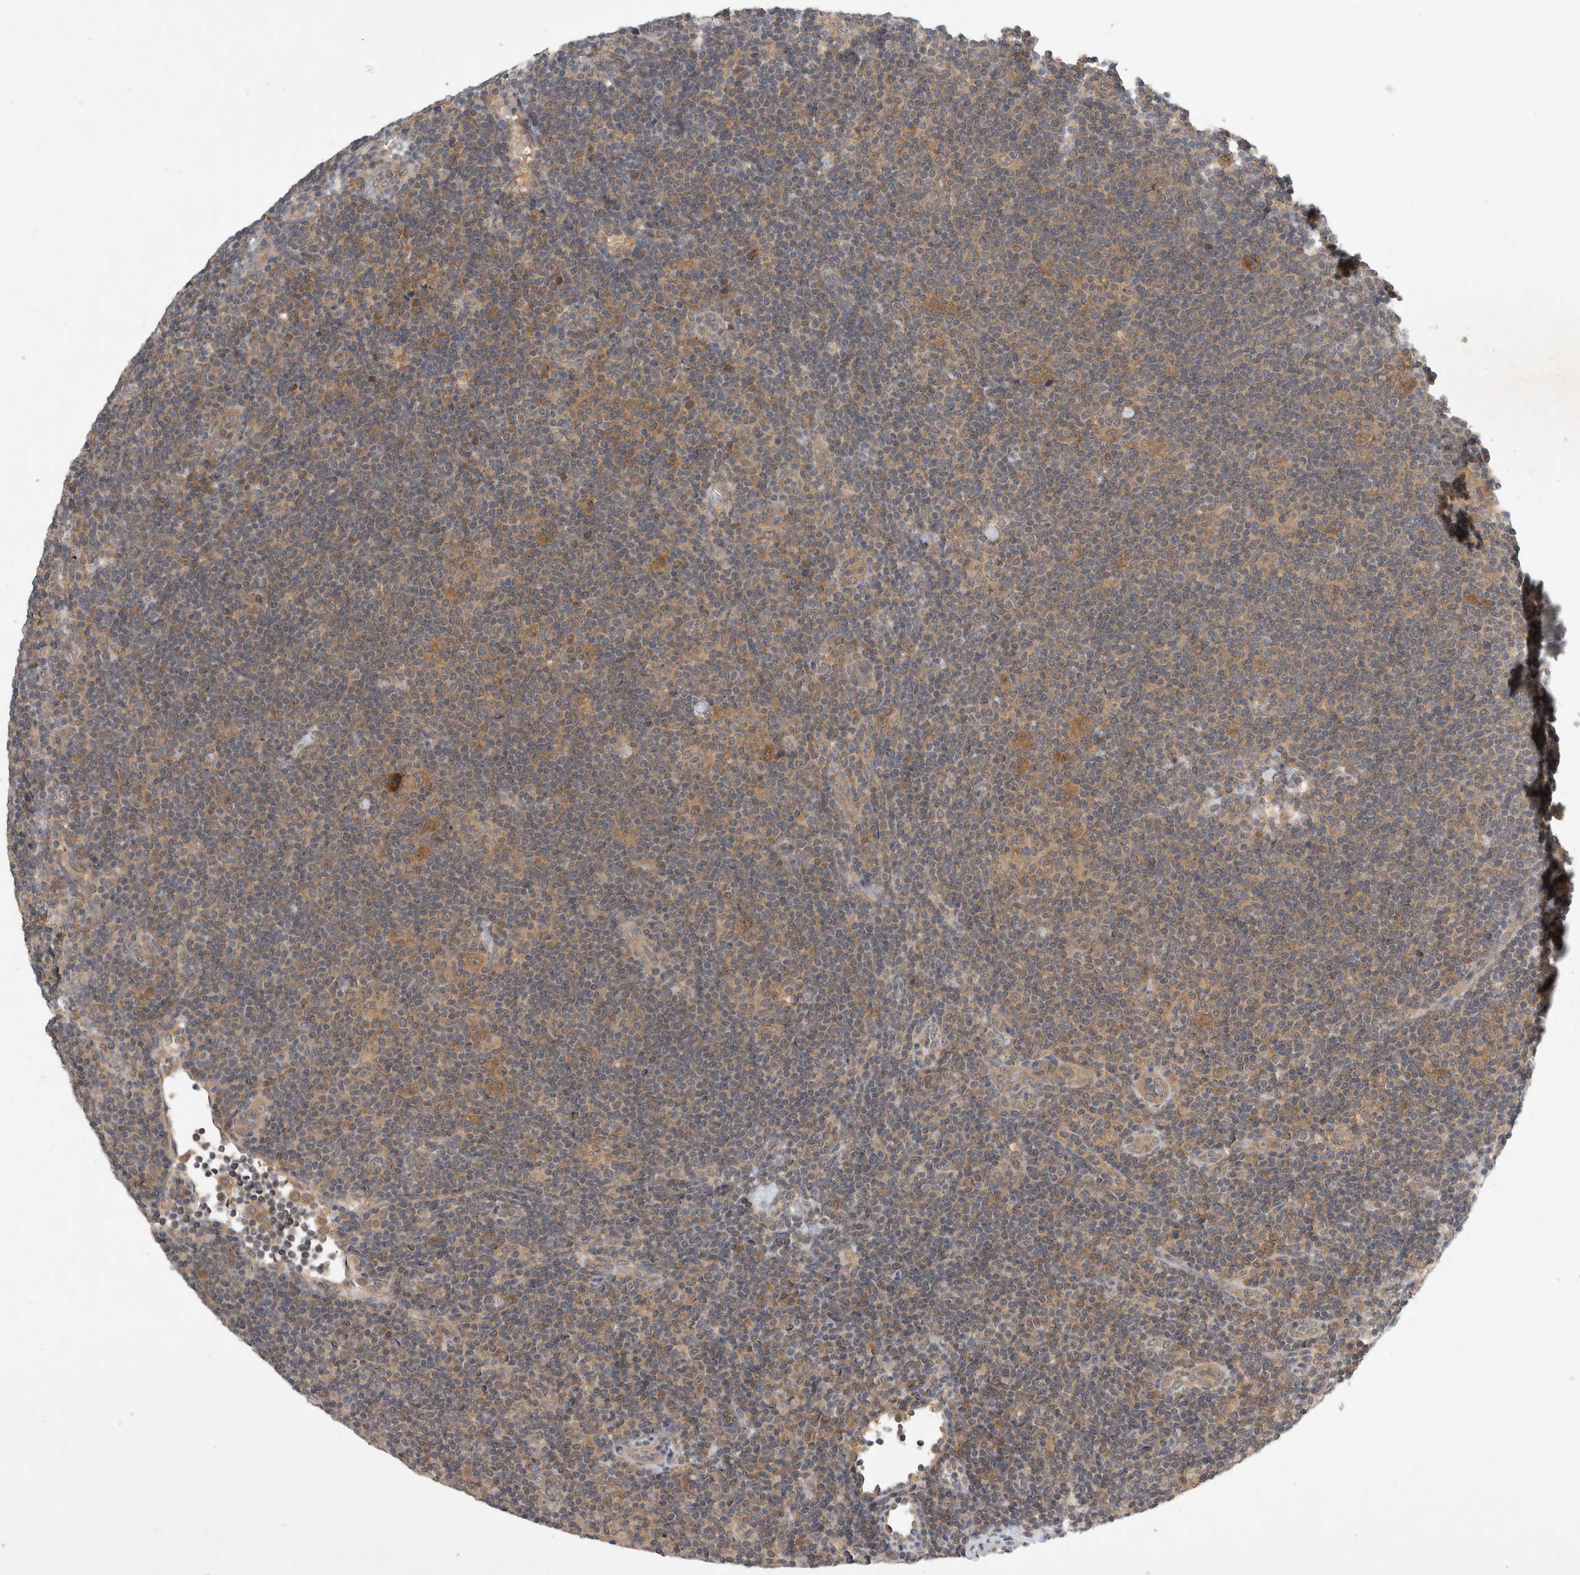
{"staining": {"intensity": "moderate", "quantity": ">75%", "location": "cytoplasmic/membranous"}, "tissue": "lymphoma", "cell_type": "Tumor cells", "image_type": "cancer", "snomed": [{"axis": "morphology", "description": "Hodgkin's disease, NOS"}, {"axis": "topography", "description": "Lymph node"}], "caption": "Brown immunohistochemical staining in Hodgkin's disease demonstrates moderate cytoplasmic/membranous expression in about >75% of tumor cells.", "gene": "AASDHPPT", "patient": {"sex": "female", "age": 57}}